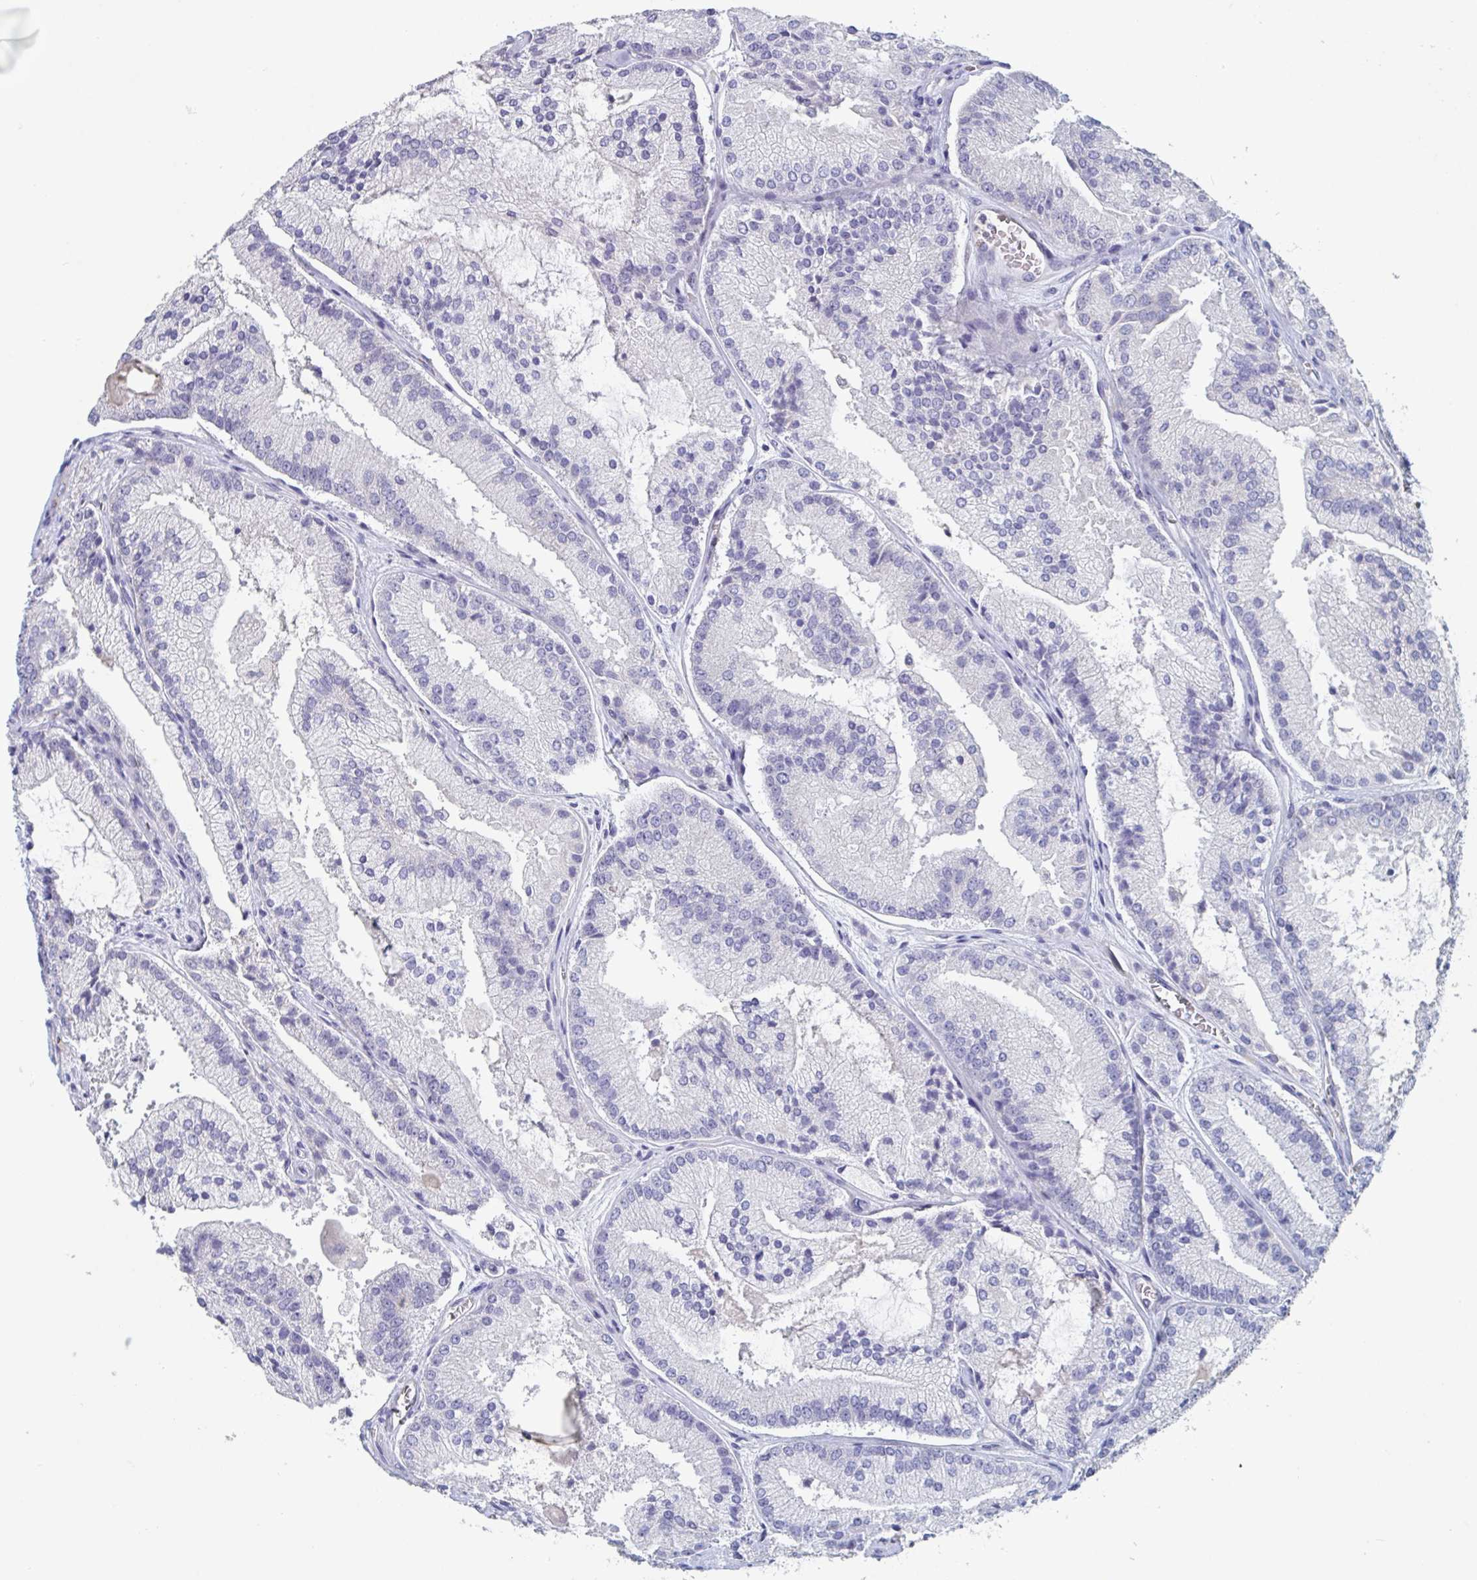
{"staining": {"intensity": "negative", "quantity": "none", "location": "none"}, "tissue": "prostate cancer", "cell_type": "Tumor cells", "image_type": "cancer", "snomed": [{"axis": "morphology", "description": "Adenocarcinoma, High grade"}, {"axis": "topography", "description": "Prostate"}], "caption": "DAB (3,3'-diaminobenzidine) immunohistochemical staining of prostate adenocarcinoma (high-grade) exhibits no significant positivity in tumor cells.", "gene": "ABHD16A", "patient": {"sex": "male", "age": 73}}